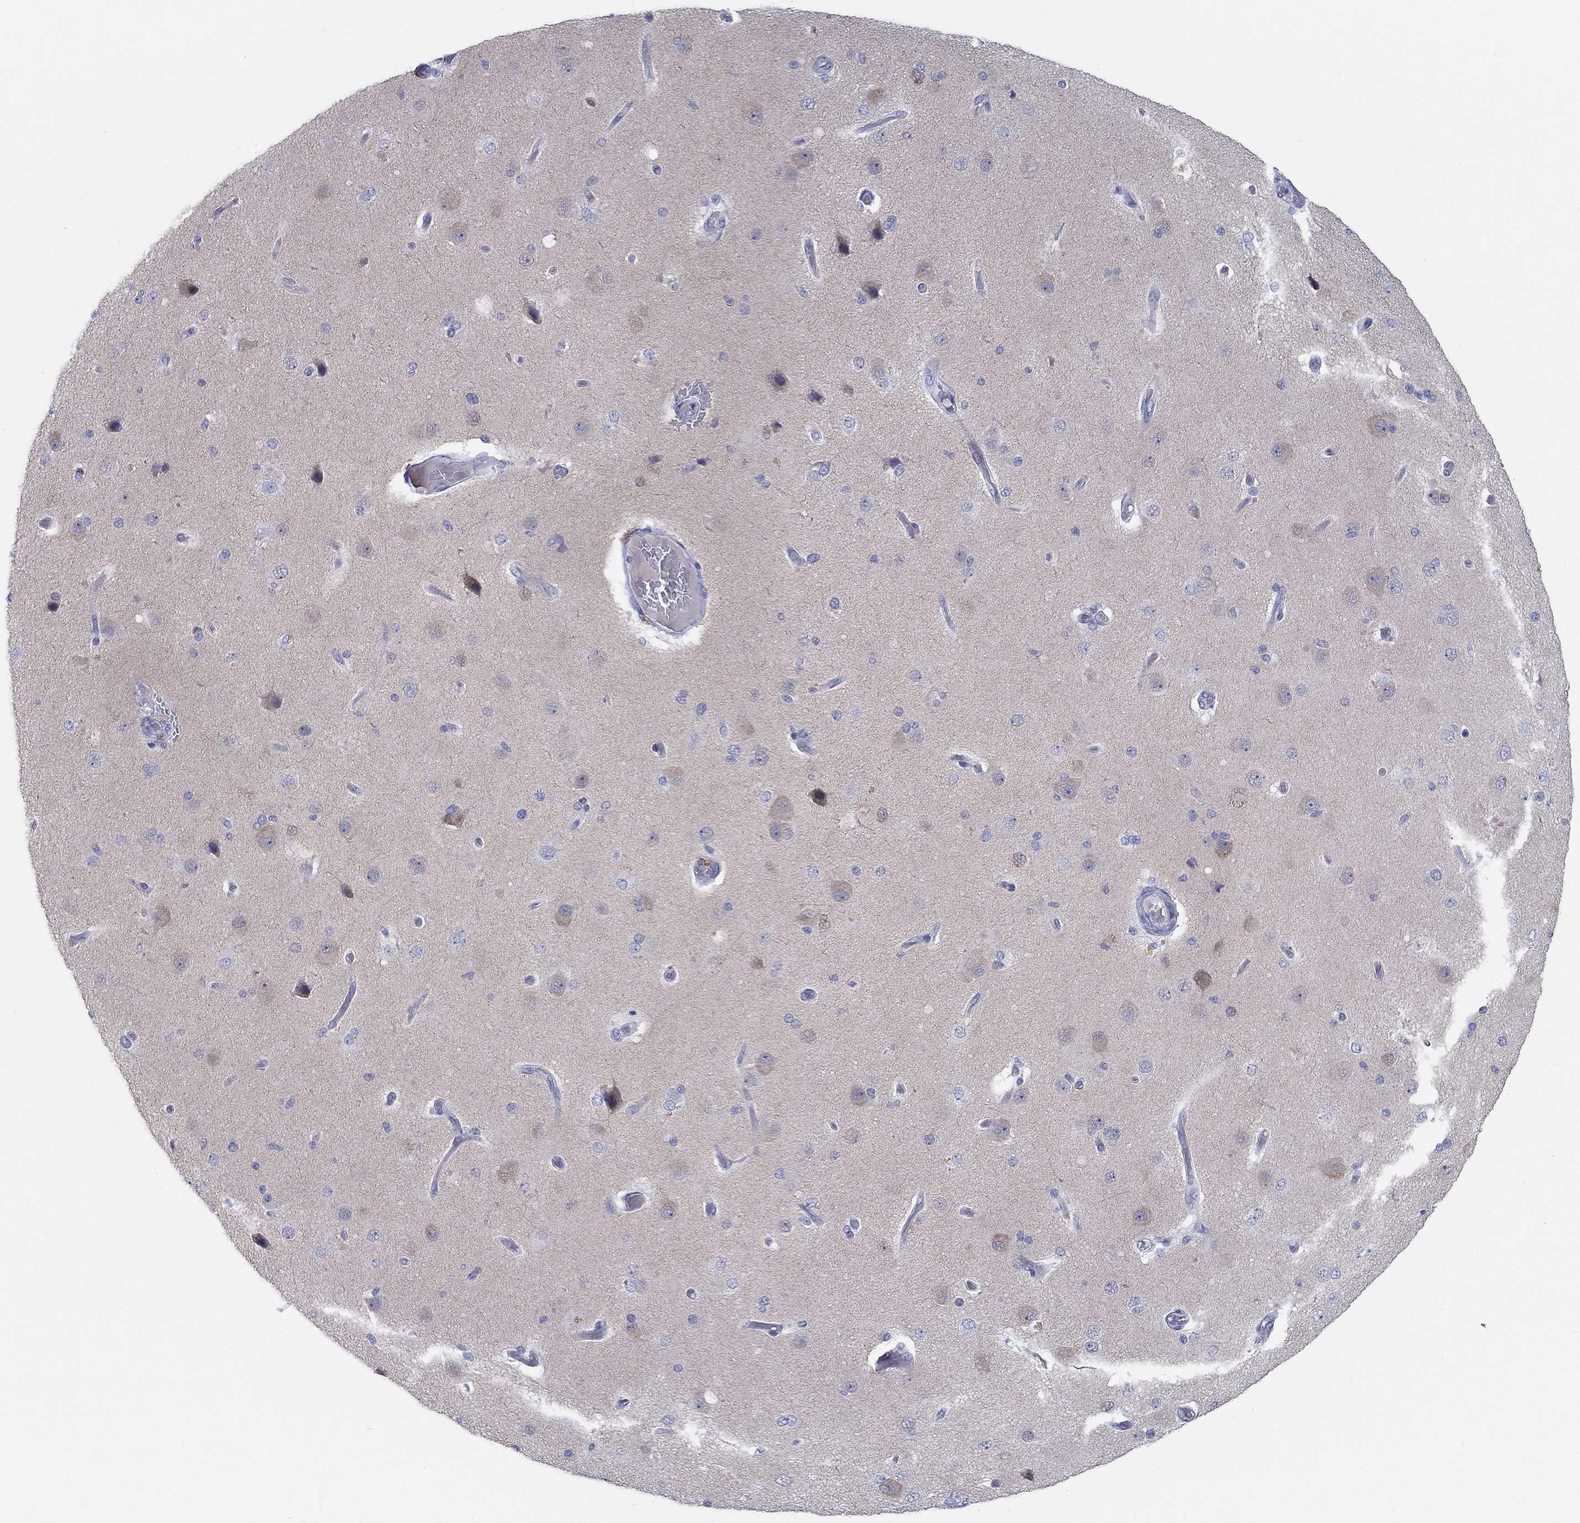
{"staining": {"intensity": "negative", "quantity": "none", "location": "none"}, "tissue": "cerebral cortex", "cell_type": "Endothelial cells", "image_type": "normal", "snomed": [{"axis": "morphology", "description": "Normal tissue, NOS"}, {"axis": "morphology", "description": "Glioma, malignant, High grade"}, {"axis": "topography", "description": "Cerebral cortex"}], "caption": "This is a photomicrograph of IHC staining of benign cerebral cortex, which shows no staining in endothelial cells.", "gene": "GRIA3", "patient": {"sex": "male", "age": 77}}